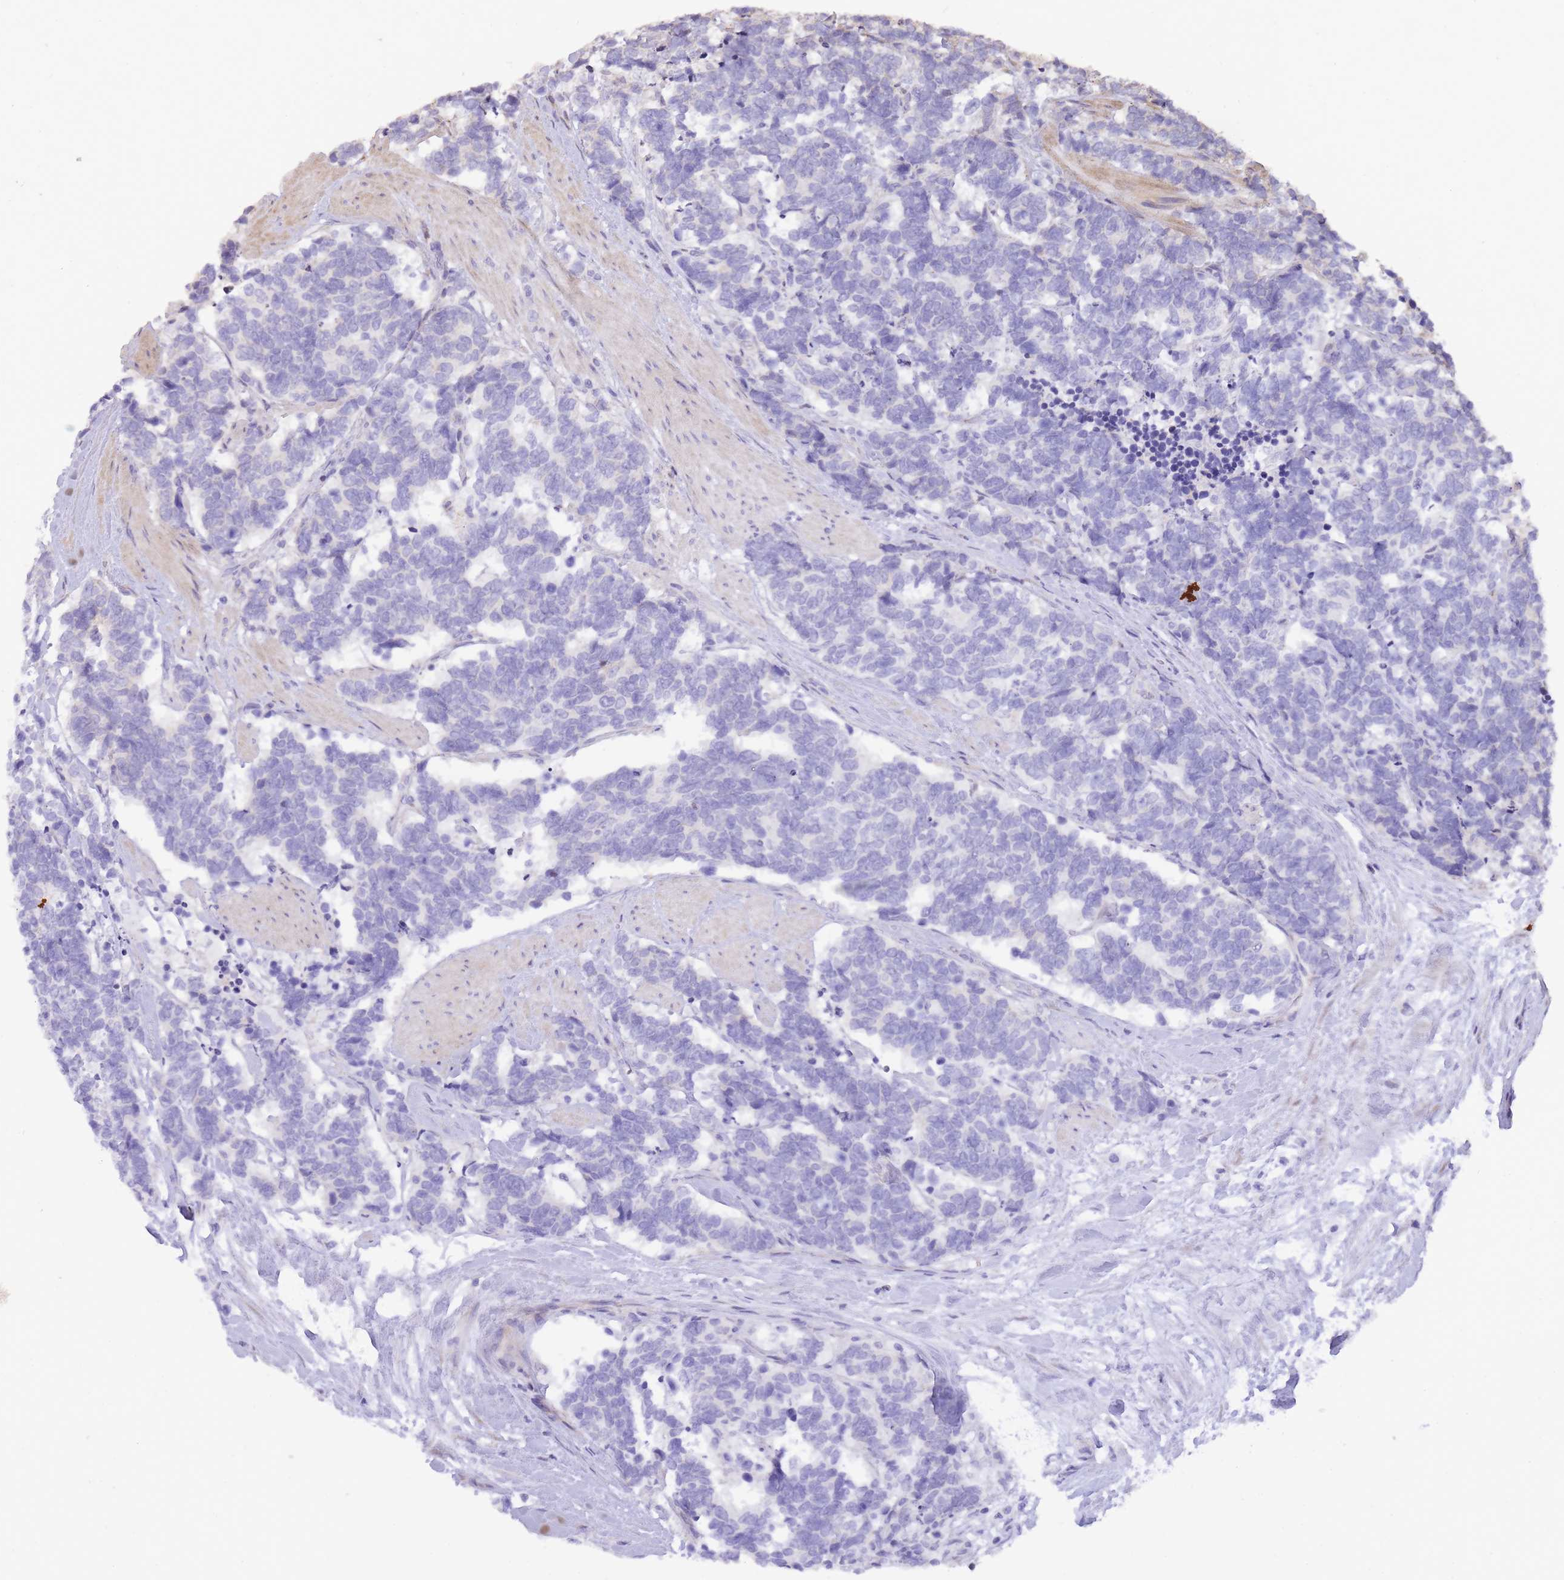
{"staining": {"intensity": "negative", "quantity": "none", "location": "none"}, "tissue": "carcinoid", "cell_type": "Tumor cells", "image_type": "cancer", "snomed": [{"axis": "morphology", "description": "Carcinoma, NOS"}, {"axis": "morphology", "description": "Carcinoid, malignant, NOS"}, {"axis": "topography", "description": "Prostate"}], "caption": "An IHC photomicrograph of carcinoid is shown. There is no staining in tumor cells of carcinoid. (DAB IHC with hematoxylin counter stain).", "gene": "TOPAZ1", "patient": {"sex": "male", "age": 57}}